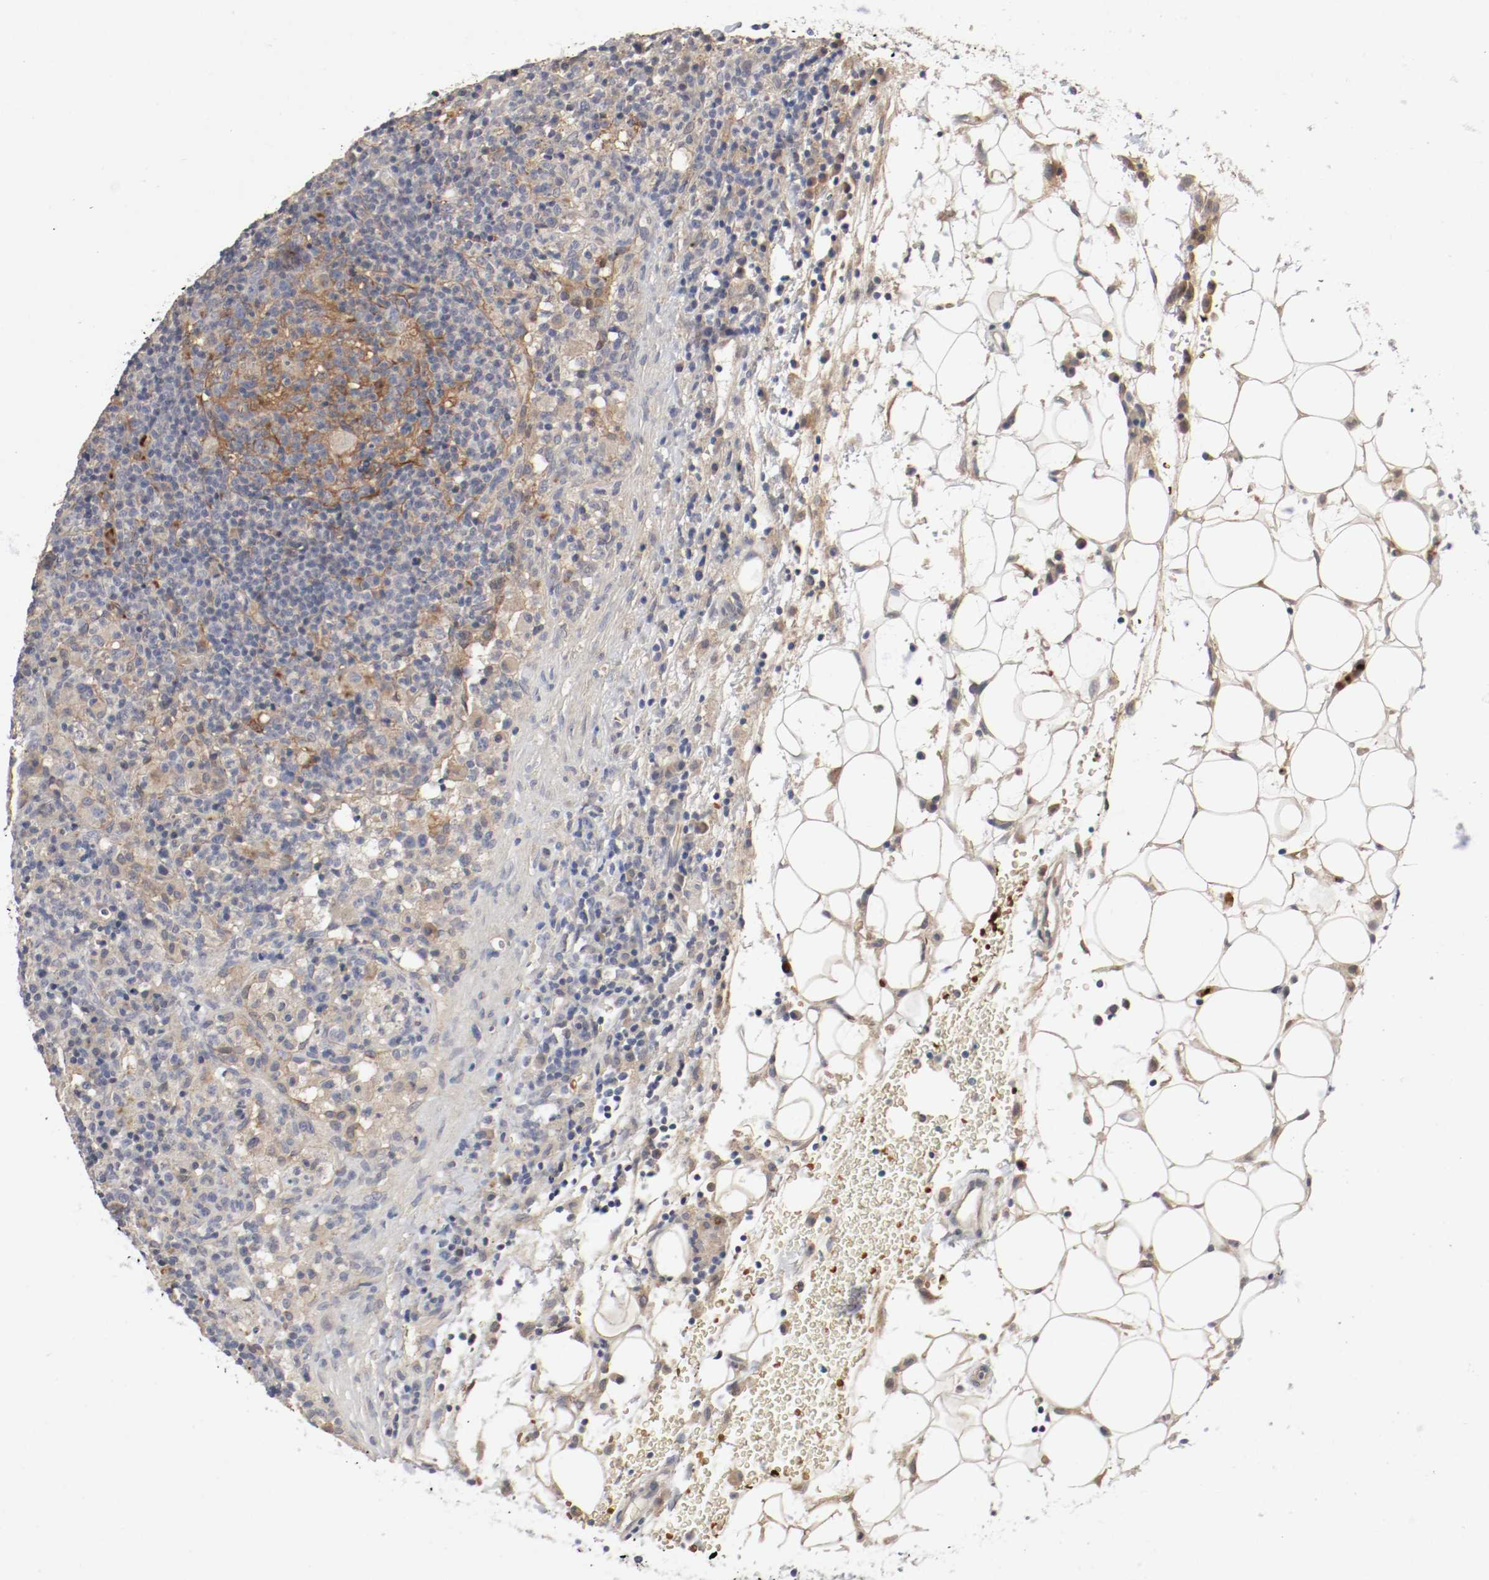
{"staining": {"intensity": "weak", "quantity": "25%-75%", "location": "cytoplasmic/membranous"}, "tissue": "lymphoma", "cell_type": "Tumor cells", "image_type": "cancer", "snomed": [{"axis": "morphology", "description": "Hodgkin's disease, NOS"}, {"axis": "topography", "description": "Lymph node"}], "caption": "Lymphoma was stained to show a protein in brown. There is low levels of weak cytoplasmic/membranous staining in about 25%-75% of tumor cells. Using DAB (3,3'-diaminobenzidine) (brown) and hematoxylin (blue) stains, captured at high magnification using brightfield microscopy.", "gene": "REN", "patient": {"sex": "male", "age": 65}}